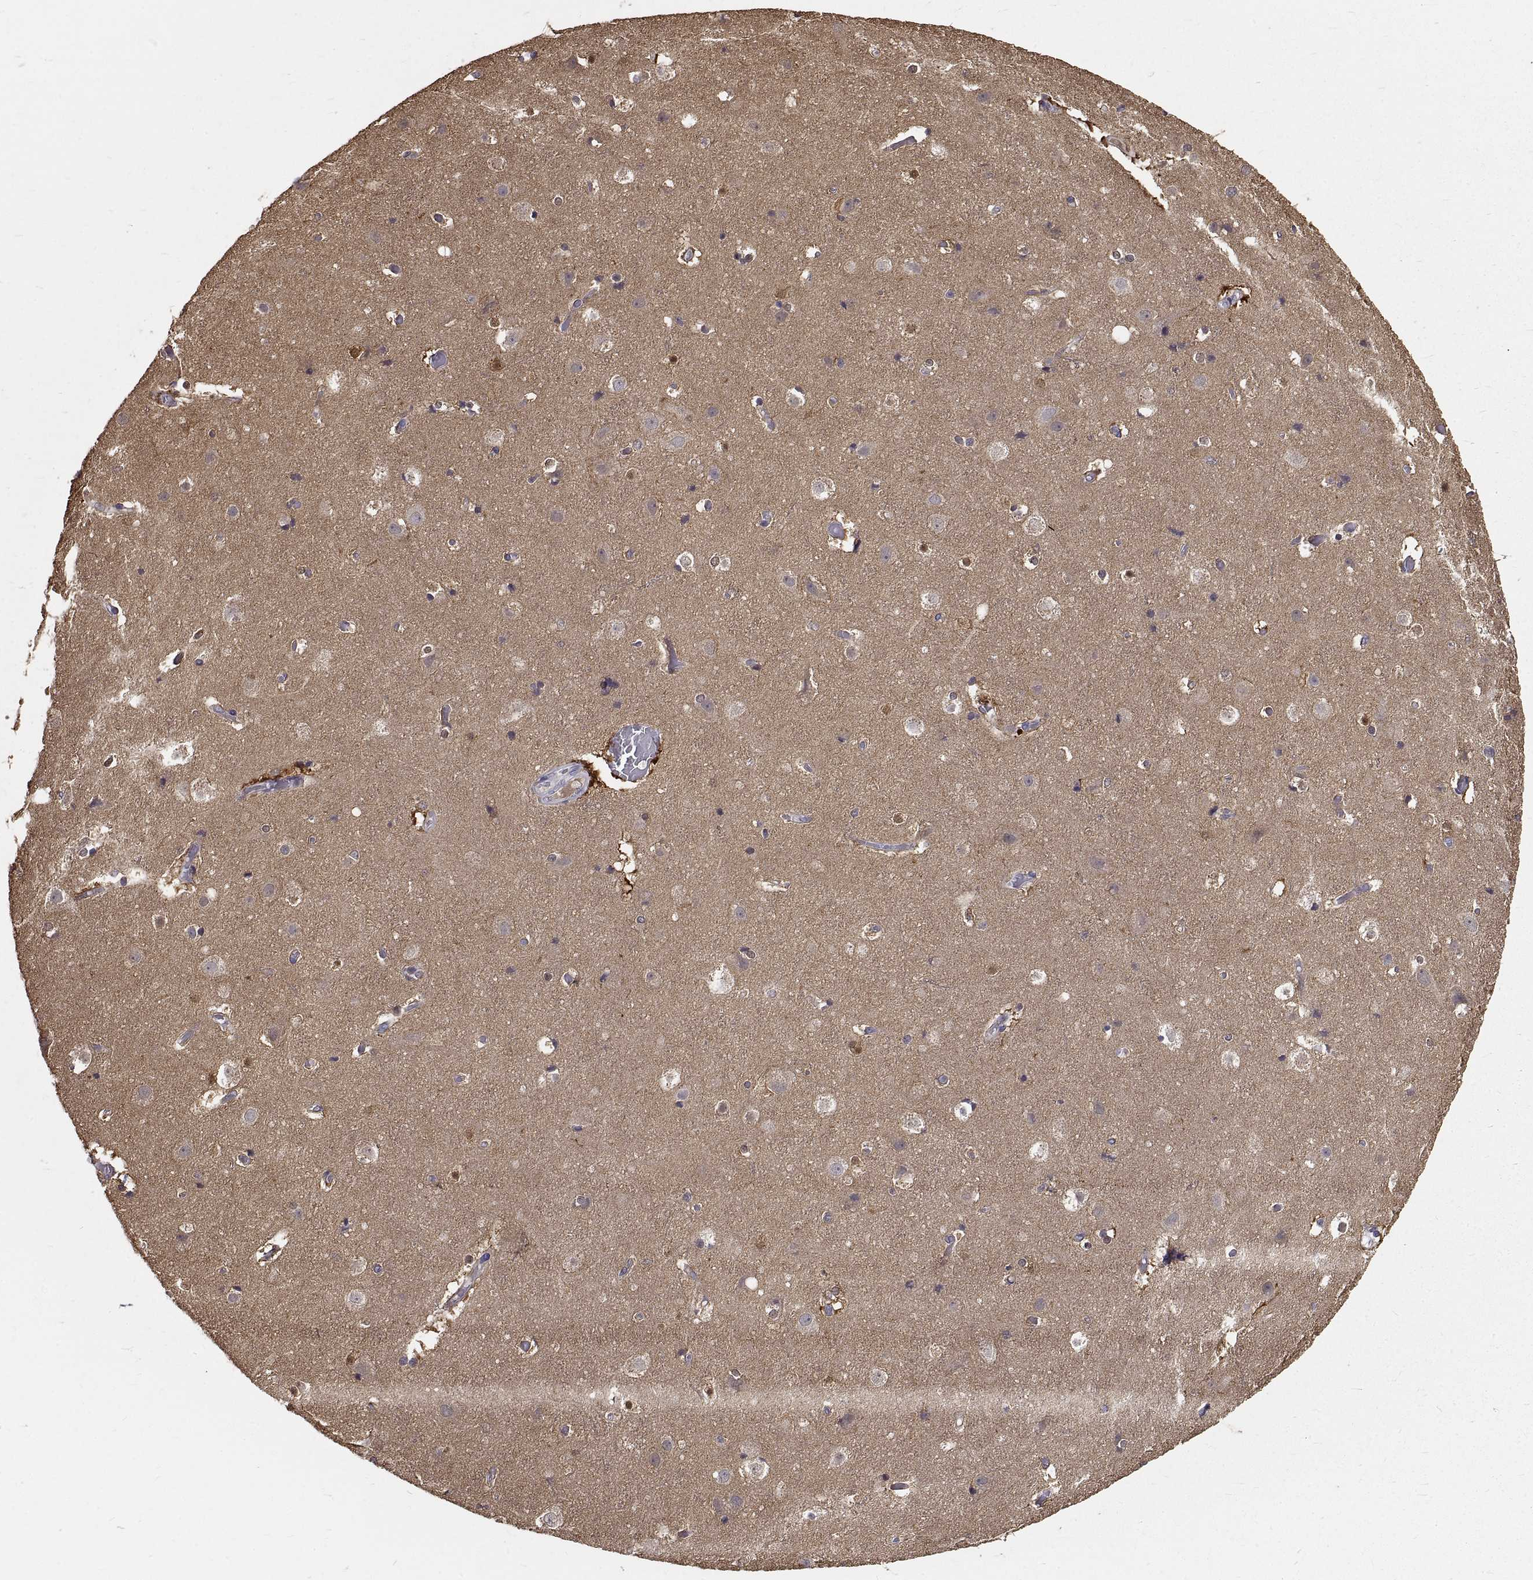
{"staining": {"intensity": "negative", "quantity": "none", "location": "none"}, "tissue": "cerebral cortex", "cell_type": "Endothelial cells", "image_type": "normal", "snomed": [{"axis": "morphology", "description": "Normal tissue, NOS"}, {"axis": "topography", "description": "Cerebral cortex"}], "caption": "The image exhibits no staining of endothelial cells in normal cerebral cortex. (IHC, brightfield microscopy, high magnification).", "gene": "PEA15", "patient": {"sex": "female", "age": 52}}